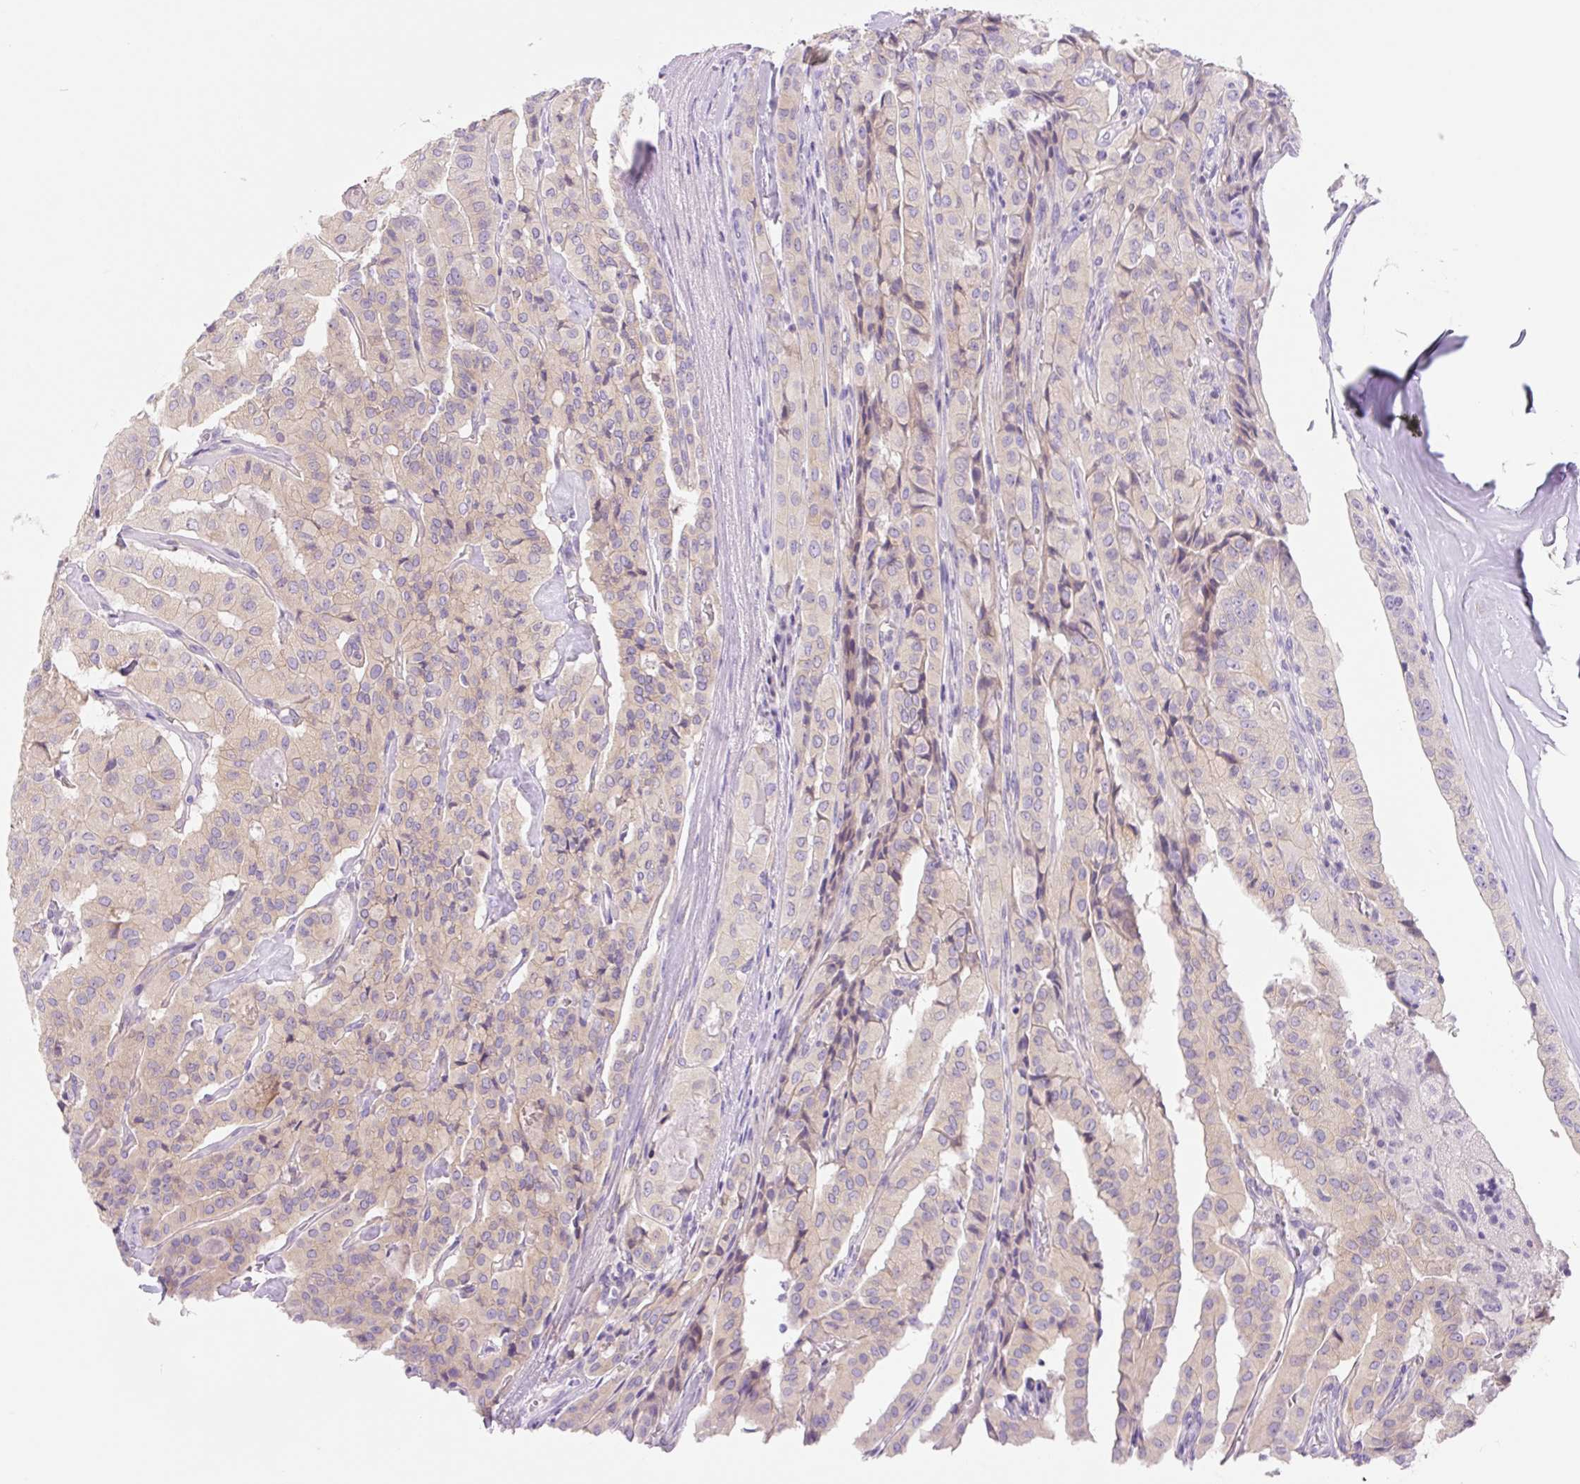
{"staining": {"intensity": "weak", "quantity": "25%-75%", "location": "cytoplasmic/membranous"}, "tissue": "thyroid cancer", "cell_type": "Tumor cells", "image_type": "cancer", "snomed": [{"axis": "morphology", "description": "Papillary adenocarcinoma, NOS"}, {"axis": "topography", "description": "Thyroid gland"}], "caption": "A low amount of weak cytoplasmic/membranous positivity is appreciated in approximately 25%-75% of tumor cells in thyroid cancer (papillary adenocarcinoma) tissue.", "gene": "LYVE1", "patient": {"sex": "female", "age": 59}}